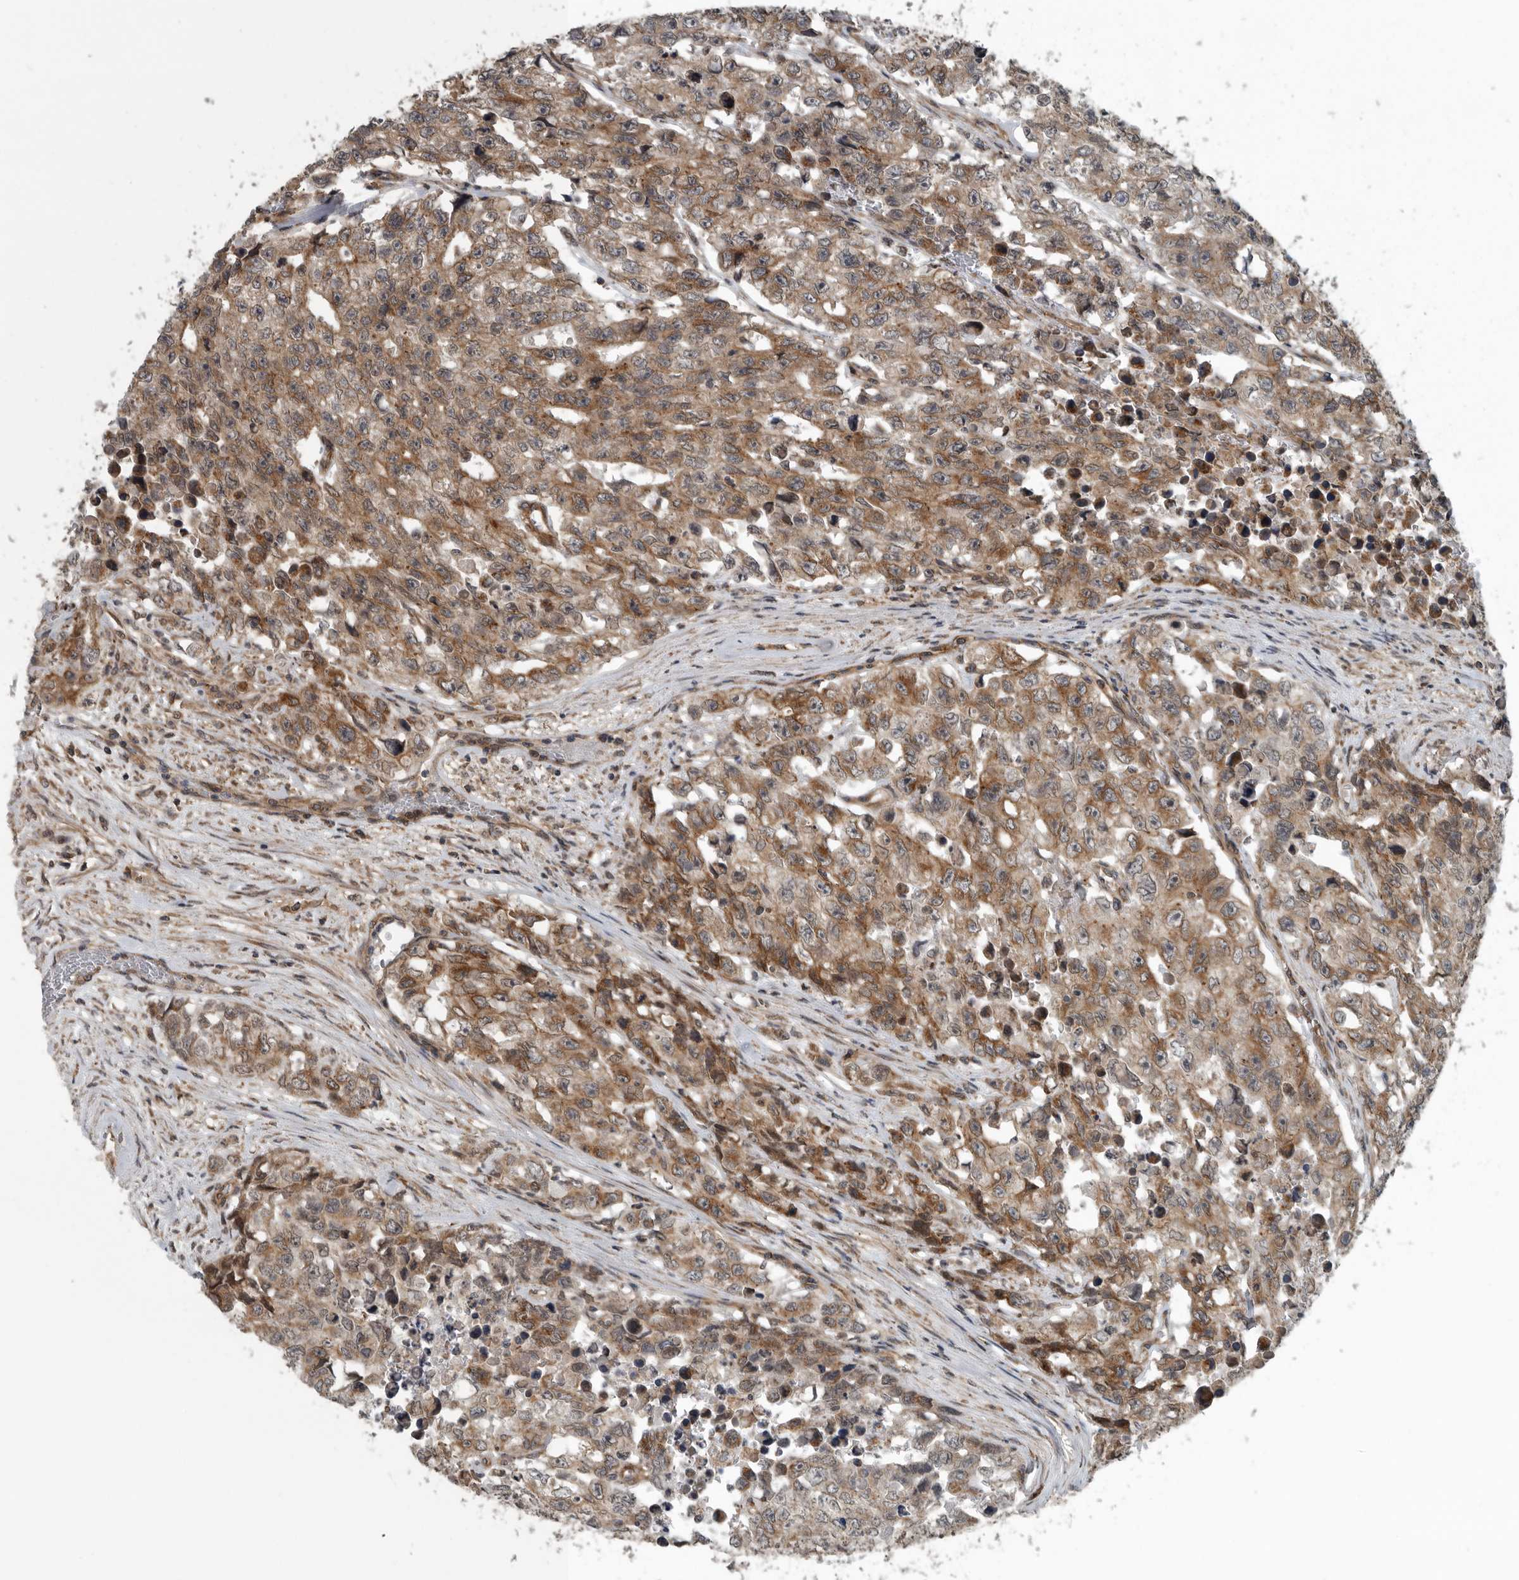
{"staining": {"intensity": "moderate", "quantity": ">75%", "location": "cytoplasmic/membranous"}, "tissue": "testis cancer", "cell_type": "Tumor cells", "image_type": "cancer", "snomed": [{"axis": "morphology", "description": "Carcinoma, Embryonal, NOS"}, {"axis": "topography", "description": "Testis"}], "caption": "High-power microscopy captured an immunohistochemistry micrograph of testis cancer (embryonal carcinoma), revealing moderate cytoplasmic/membranous staining in approximately >75% of tumor cells. Using DAB (3,3'-diaminobenzidine) (brown) and hematoxylin (blue) stains, captured at high magnification using brightfield microscopy.", "gene": "AMFR", "patient": {"sex": "male", "age": 28}}